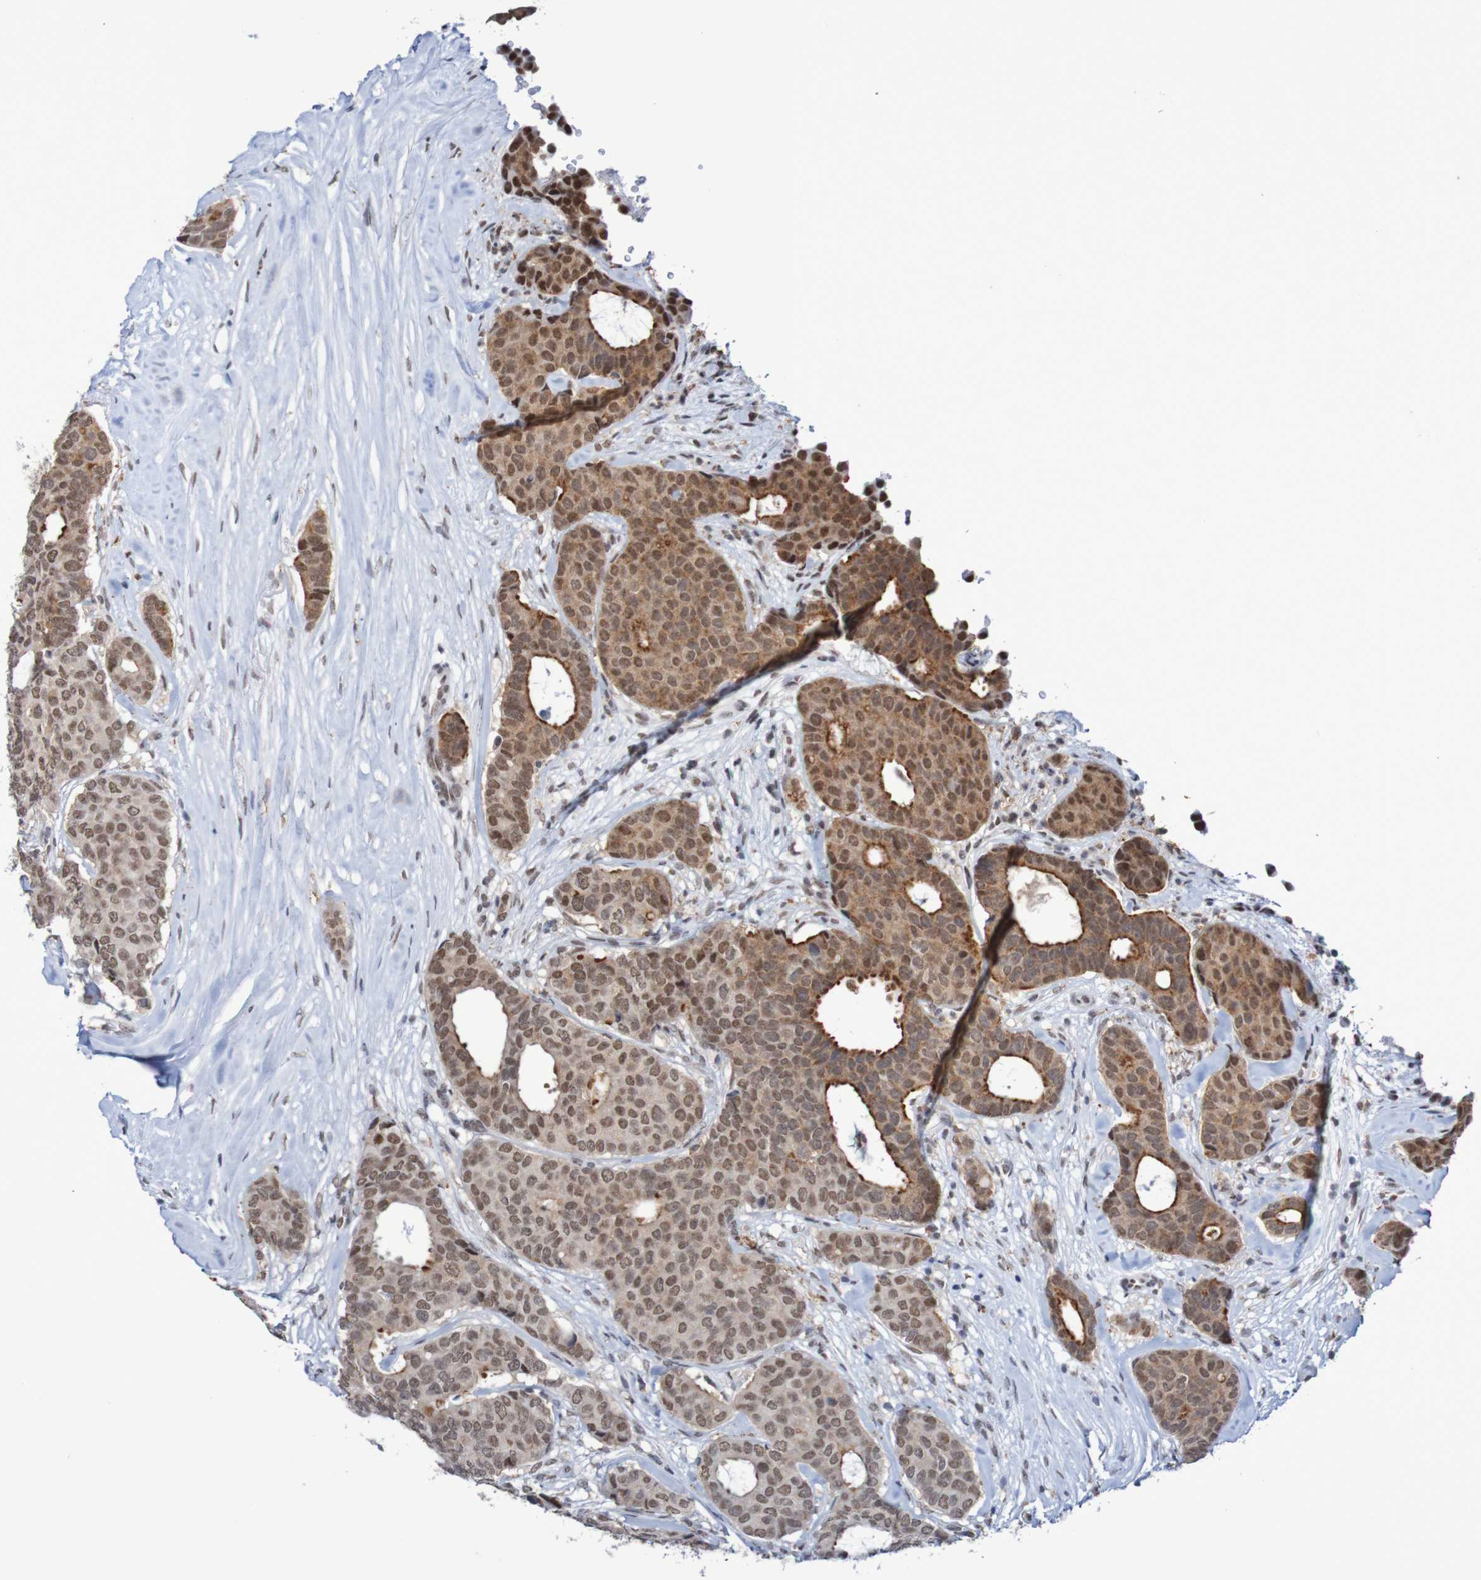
{"staining": {"intensity": "moderate", "quantity": ">75%", "location": "cytoplasmic/membranous,nuclear"}, "tissue": "breast cancer", "cell_type": "Tumor cells", "image_type": "cancer", "snomed": [{"axis": "morphology", "description": "Duct carcinoma"}, {"axis": "topography", "description": "Breast"}], "caption": "A histopathology image of breast cancer stained for a protein reveals moderate cytoplasmic/membranous and nuclear brown staining in tumor cells.", "gene": "MRTFB", "patient": {"sex": "female", "age": 75}}